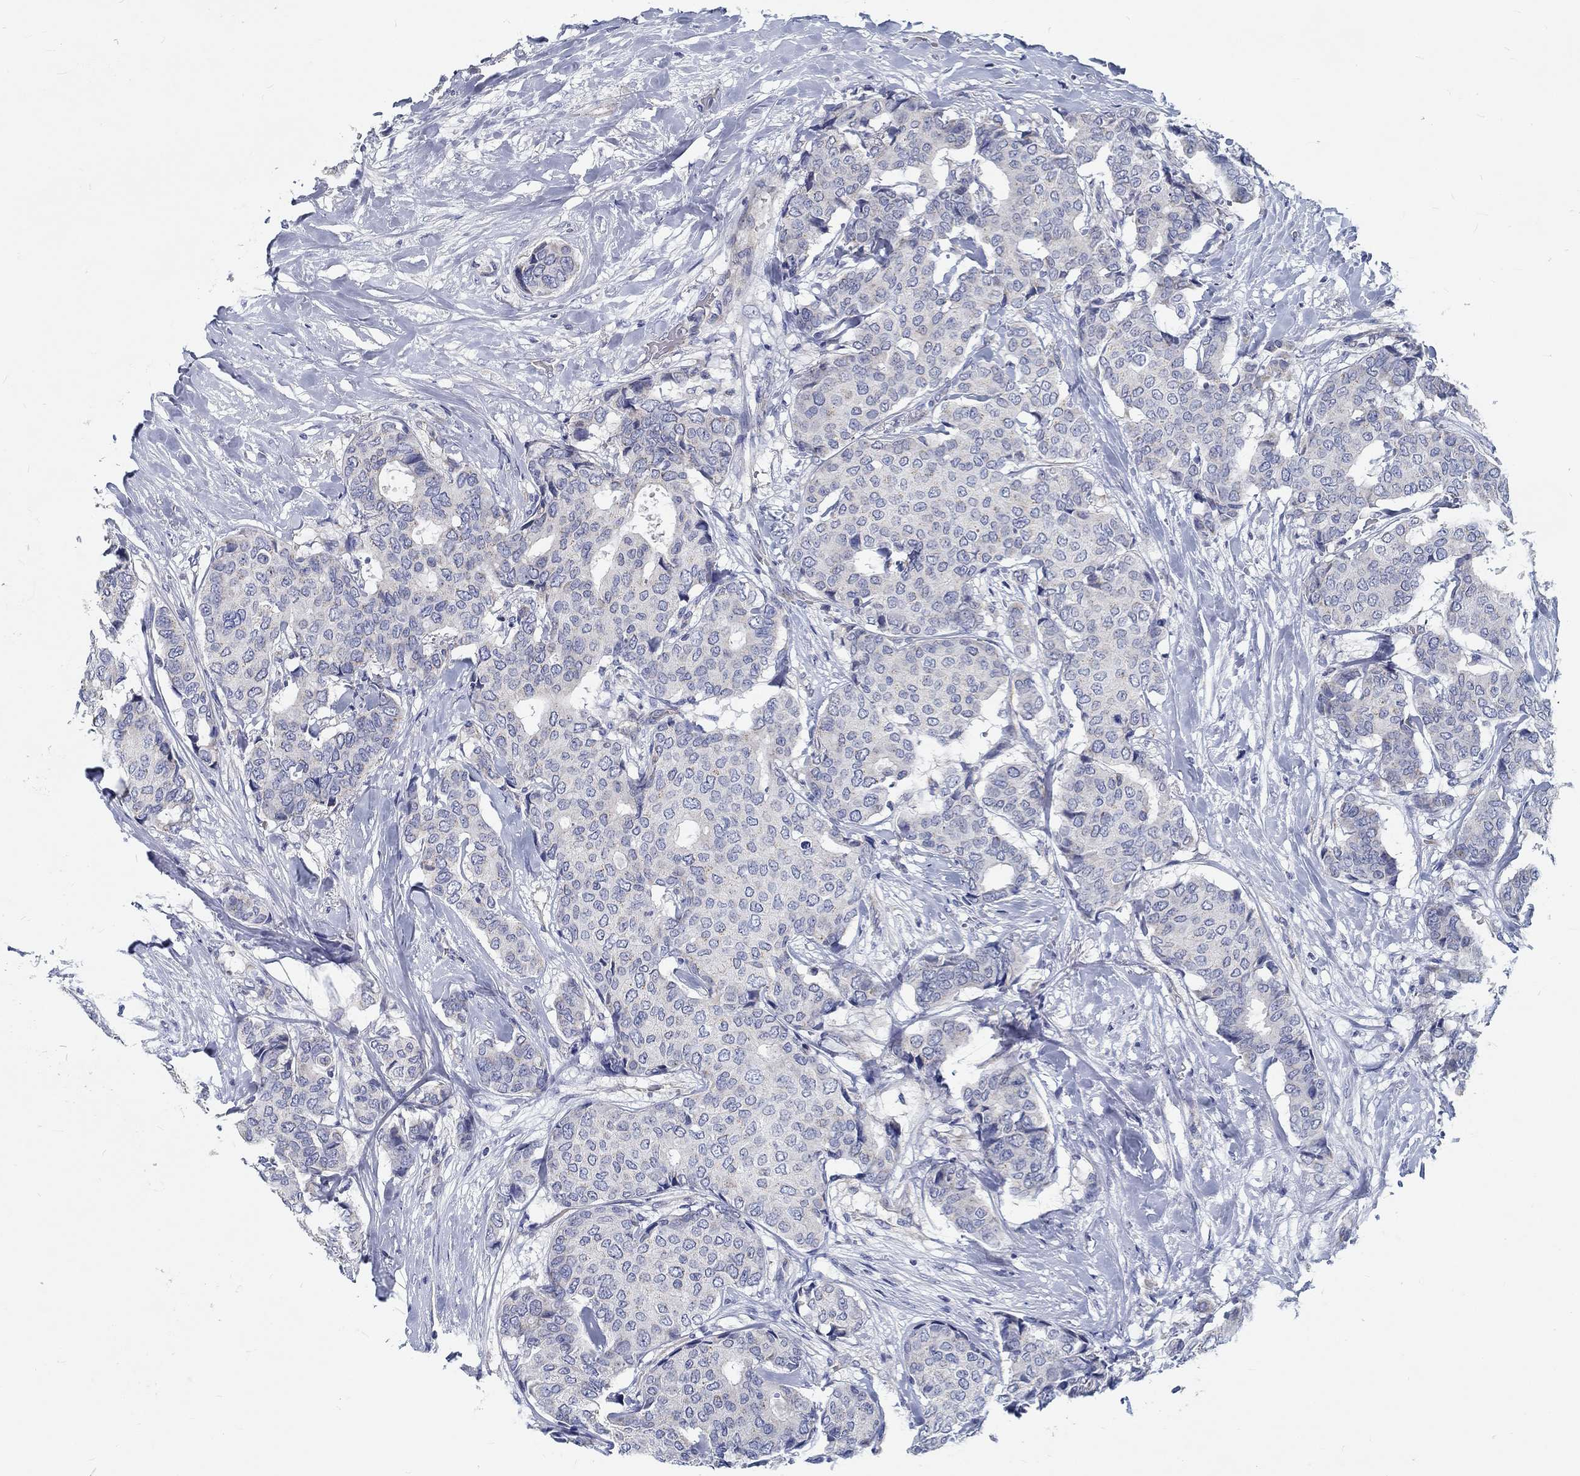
{"staining": {"intensity": "negative", "quantity": "none", "location": "none"}, "tissue": "breast cancer", "cell_type": "Tumor cells", "image_type": "cancer", "snomed": [{"axis": "morphology", "description": "Duct carcinoma"}, {"axis": "topography", "description": "Breast"}], "caption": "DAB immunohistochemical staining of human breast cancer reveals no significant staining in tumor cells.", "gene": "MYBPC1", "patient": {"sex": "female", "age": 75}}